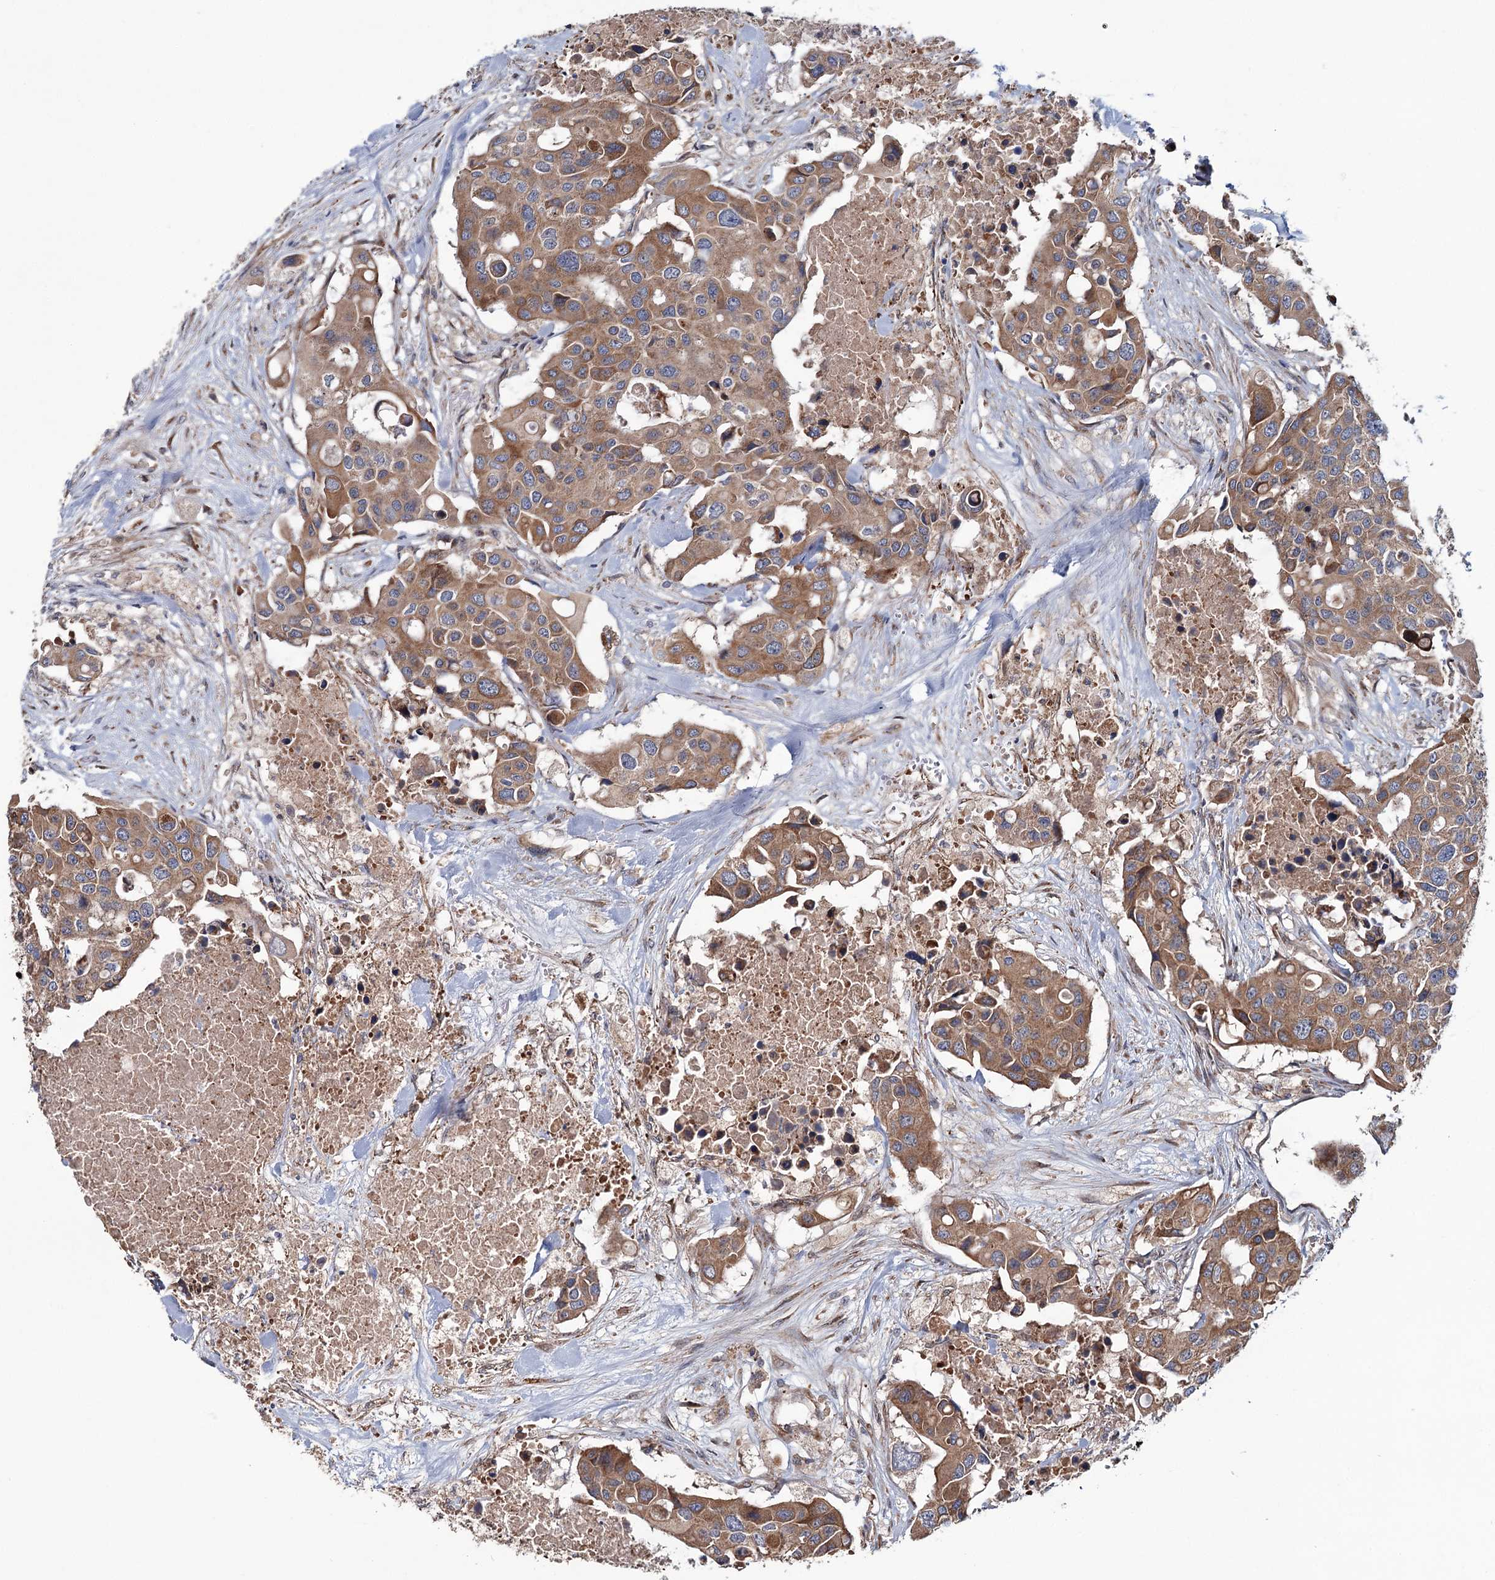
{"staining": {"intensity": "moderate", "quantity": ">75%", "location": "cytoplasmic/membranous"}, "tissue": "colorectal cancer", "cell_type": "Tumor cells", "image_type": "cancer", "snomed": [{"axis": "morphology", "description": "Adenocarcinoma, NOS"}, {"axis": "topography", "description": "Colon"}], "caption": "An immunohistochemistry (IHC) photomicrograph of tumor tissue is shown. Protein staining in brown shows moderate cytoplasmic/membranous positivity in colorectal cancer within tumor cells.", "gene": "MTRR", "patient": {"sex": "male", "age": 77}}